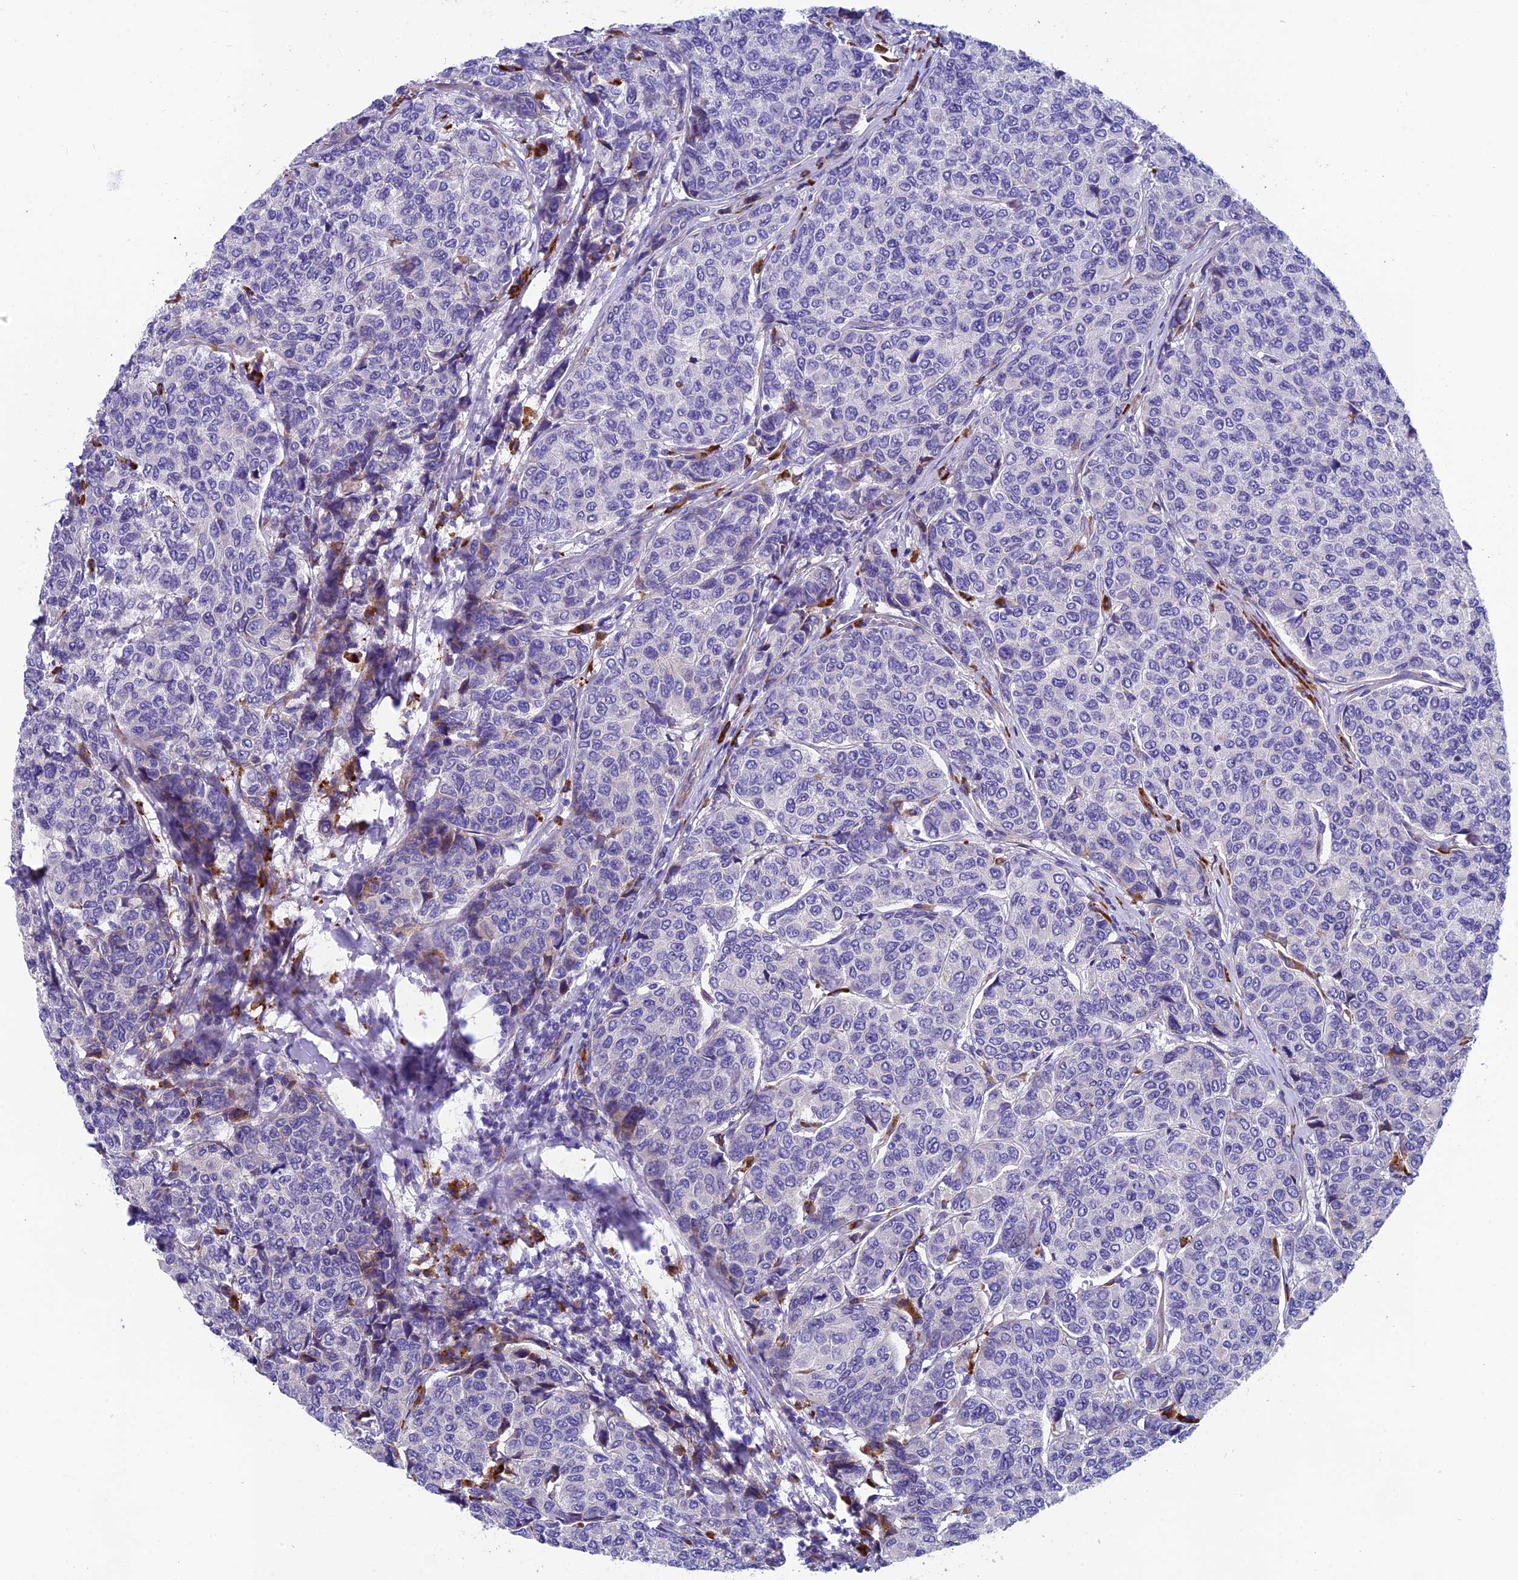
{"staining": {"intensity": "negative", "quantity": "none", "location": "none"}, "tissue": "breast cancer", "cell_type": "Tumor cells", "image_type": "cancer", "snomed": [{"axis": "morphology", "description": "Duct carcinoma"}, {"axis": "topography", "description": "Breast"}], "caption": "Immunohistochemistry (IHC) micrograph of neoplastic tissue: breast intraductal carcinoma stained with DAB exhibits no significant protein expression in tumor cells.", "gene": "MACIR", "patient": {"sex": "female", "age": 55}}